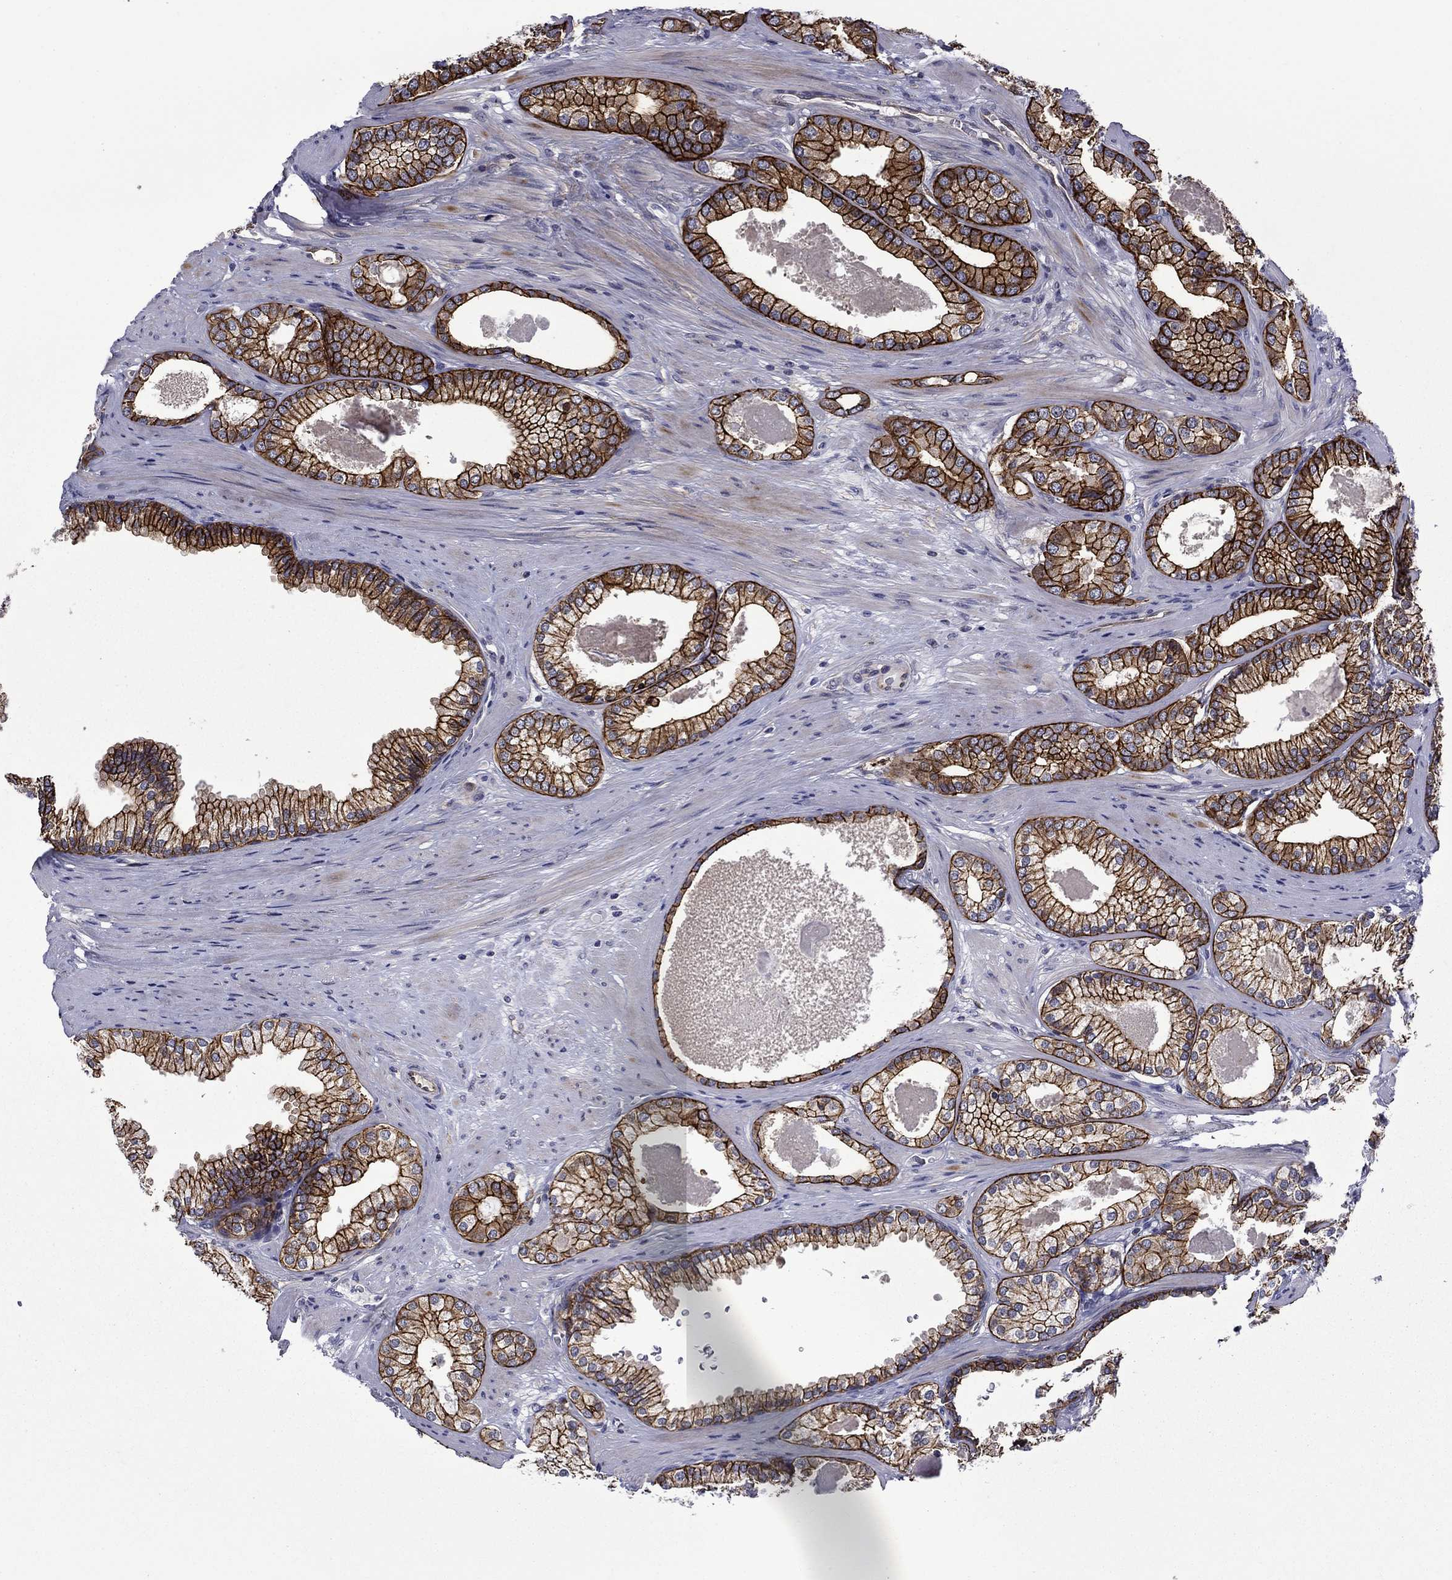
{"staining": {"intensity": "strong", "quantity": ">75%", "location": "cytoplasmic/membranous"}, "tissue": "prostate cancer", "cell_type": "Tumor cells", "image_type": "cancer", "snomed": [{"axis": "morphology", "description": "Adenocarcinoma, High grade"}, {"axis": "topography", "description": "Prostate and seminal vesicle, NOS"}], "caption": "This photomicrograph reveals IHC staining of prostate cancer, with high strong cytoplasmic/membranous positivity in approximately >75% of tumor cells.", "gene": "LMO7", "patient": {"sex": "male", "age": 62}}